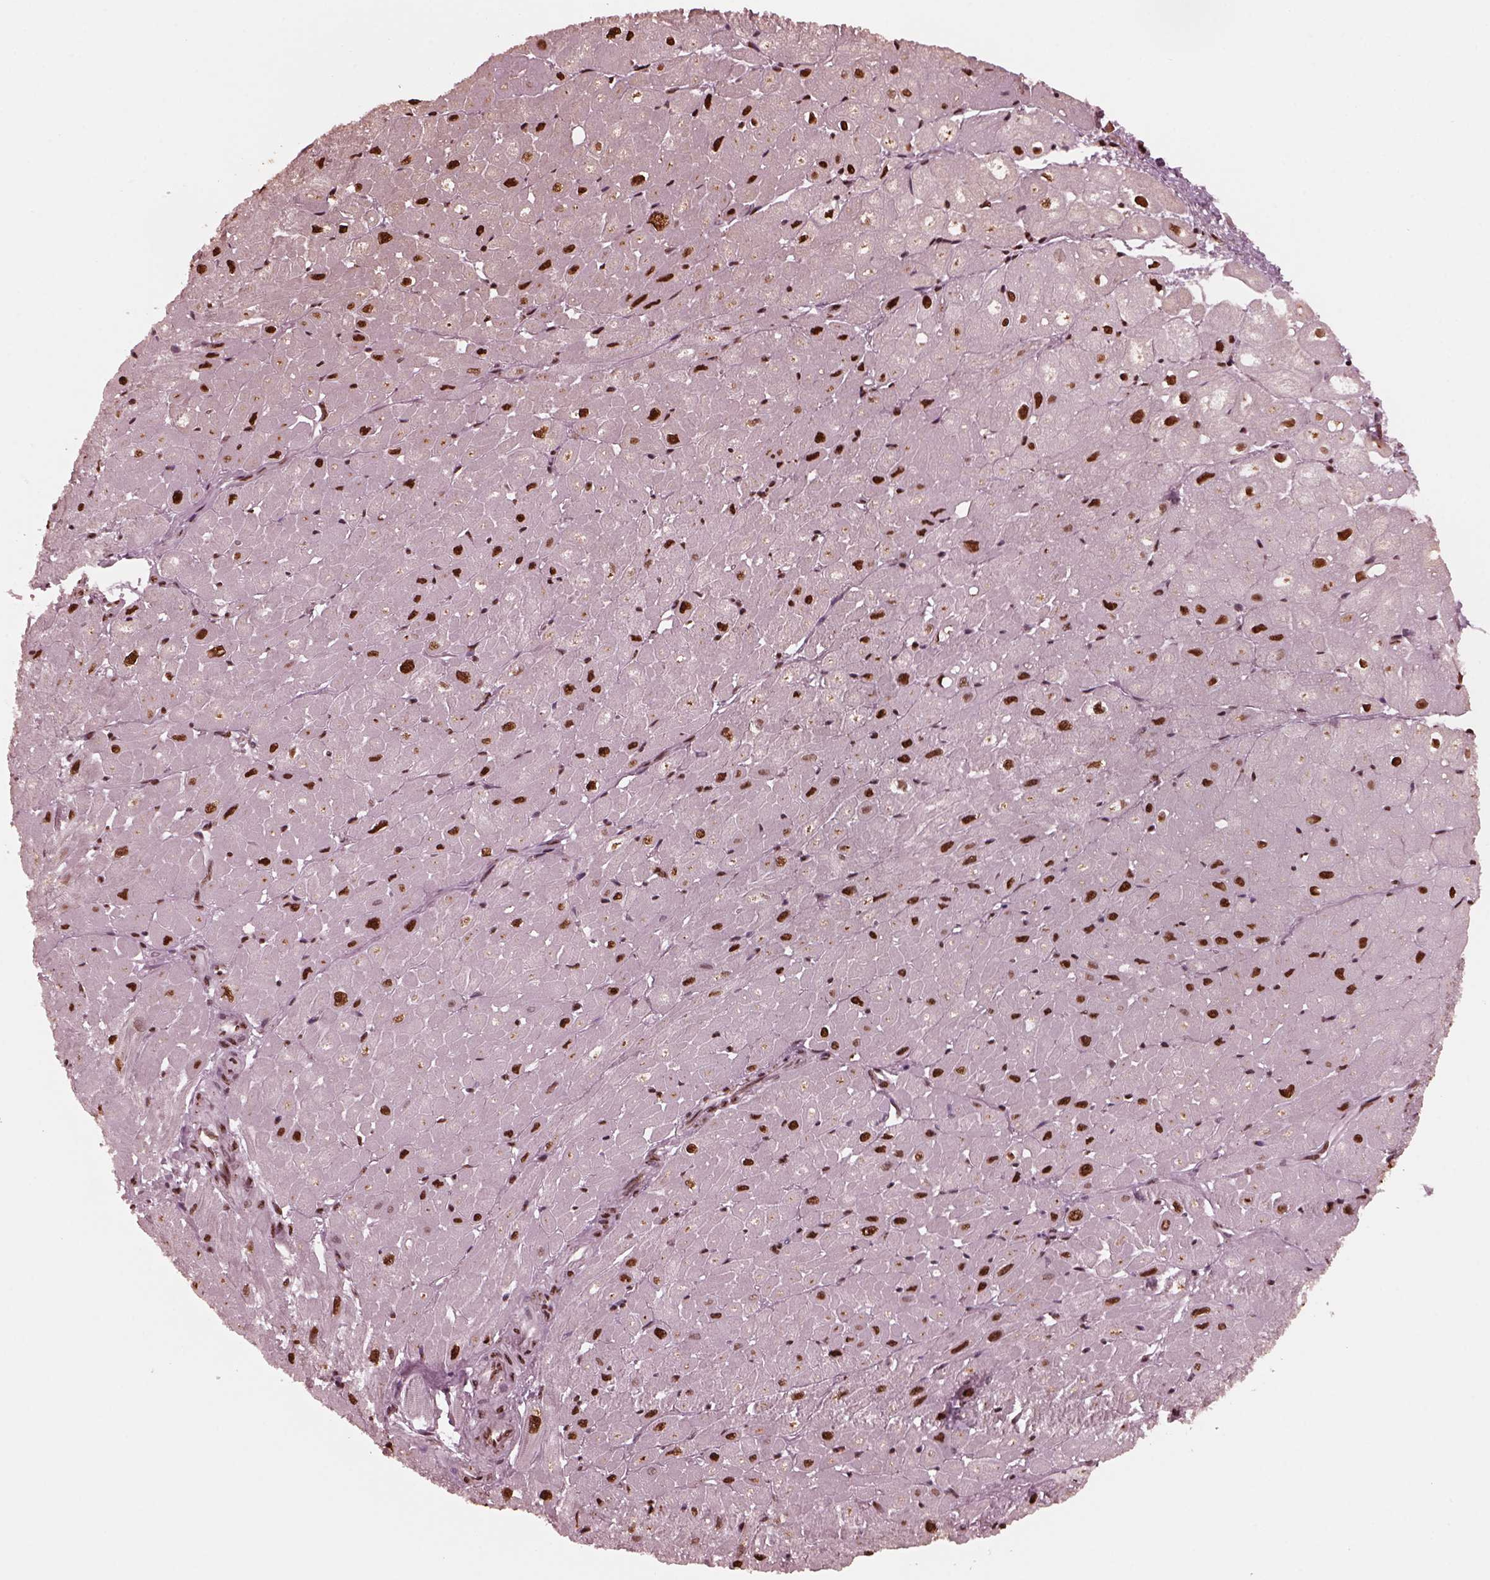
{"staining": {"intensity": "strong", "quantity": "25%-75%", "location": "nuclear"}, "tissue": "heart muscle", "cell_type": "Cardiomyocytes", "image_type": "normal", "snomed": [{"axis": "morphology", "description": "Normal tissue, NOS"}, {"axis": "topography", "description": "Heart"}], "caption": "Protein analysis of benign heart muscle reveals strong nuclear staining in approximately 25%-75% of cardiomyocytes.", "gene": "NSD1", "patient": {"sex": "male", "age": 62}}